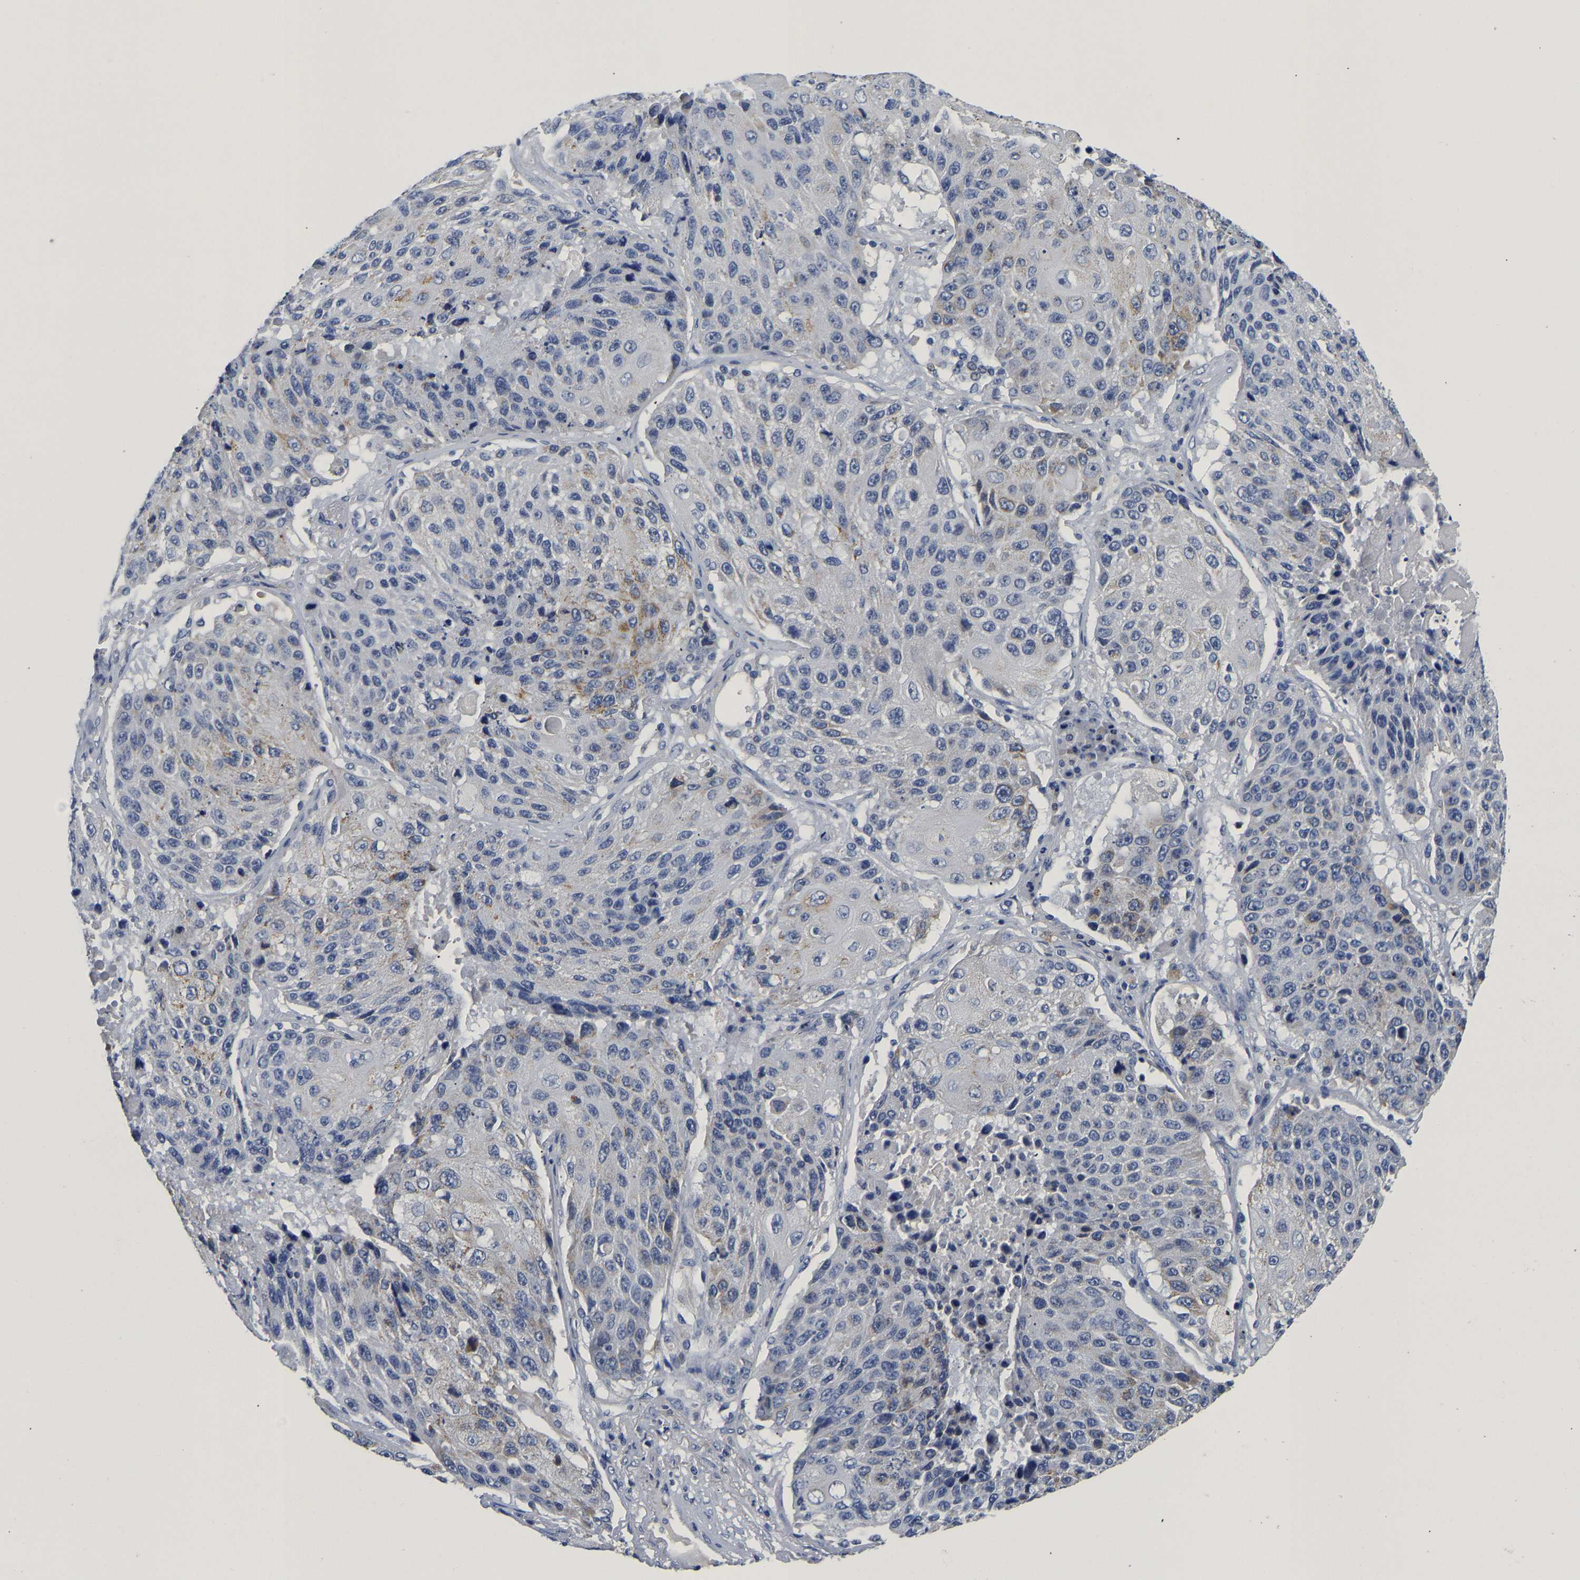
{"staining": {"intensity": "moderate", "quantity": "<25%", "location": "cytoplasmic/membranous"}, "tissue": "lung cancer", "cell_type": "Tumor cells", "image_type": "cancer", "snomed": [{"axis": "morphology", "description": "Squamous cell carcinoma, NOS"}, {"axis": "topography", "description": "Lung"}], "caption": "Immunohistochemistry histopathology image of human lung squamous cell carcinoma stained for a protein (brown), which displays low levels of moderate cytoplasmic/membranous staining in about <25% of tumor cells.", "gene": "PCK2", "patient": {"sex": "male", "age": 61}}